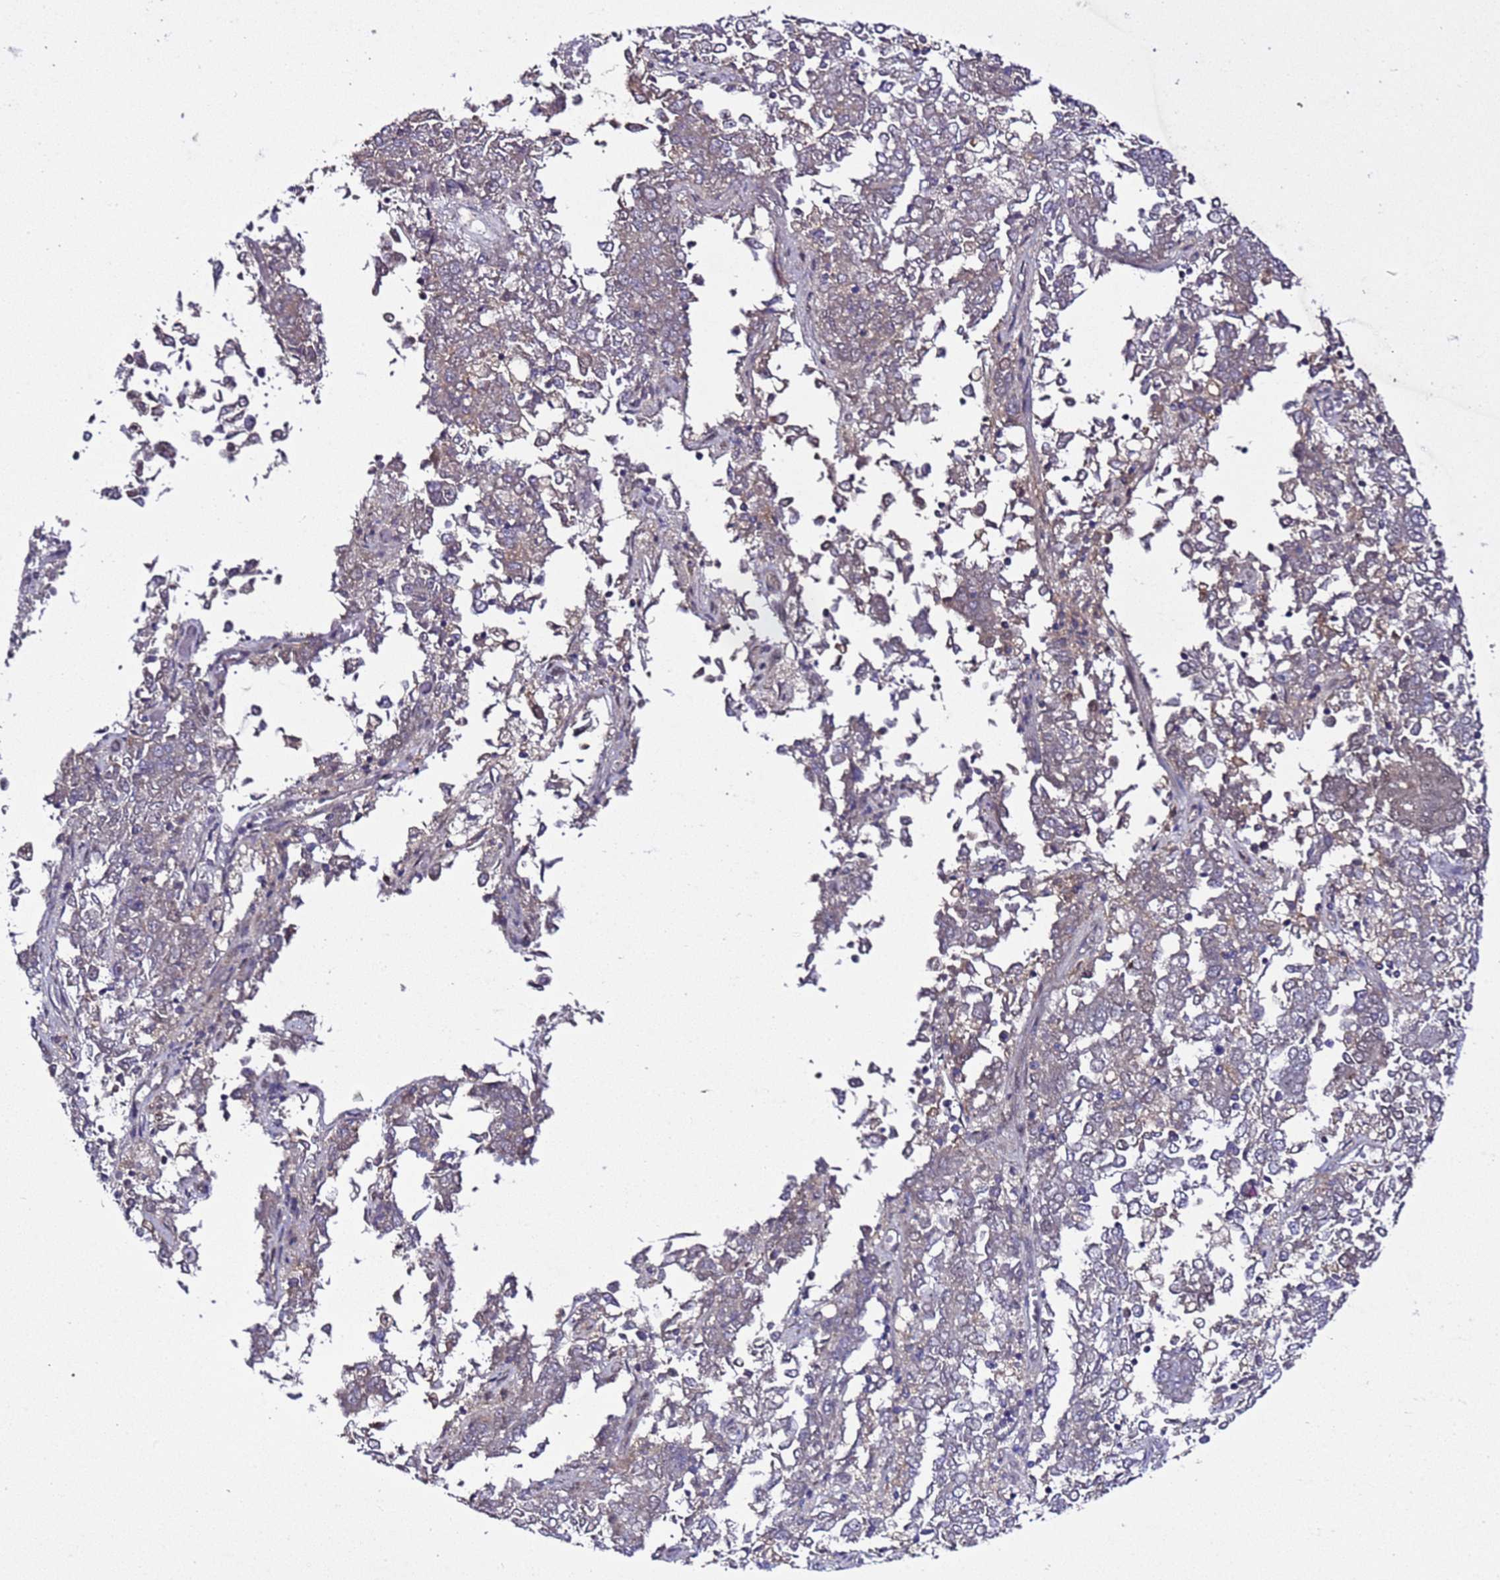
{"staining": {"intensity": "negative", "quantity": "none", "location": "none"}, "tissue": "endometrial cancer", "cell_type": "Tumor cells", "image_type": "cancer", "snomed": [{"axis": "morphology", "description": "Adenocarcinoma, NOS"}, {"axis": "topography", "description": "Endometrium"}], "caption": "Protein analysis of endometrial cancer shows no significant staining in tumor cells.", "gene": "ALG3", "patient": {"sex": "female", "age": 80}}